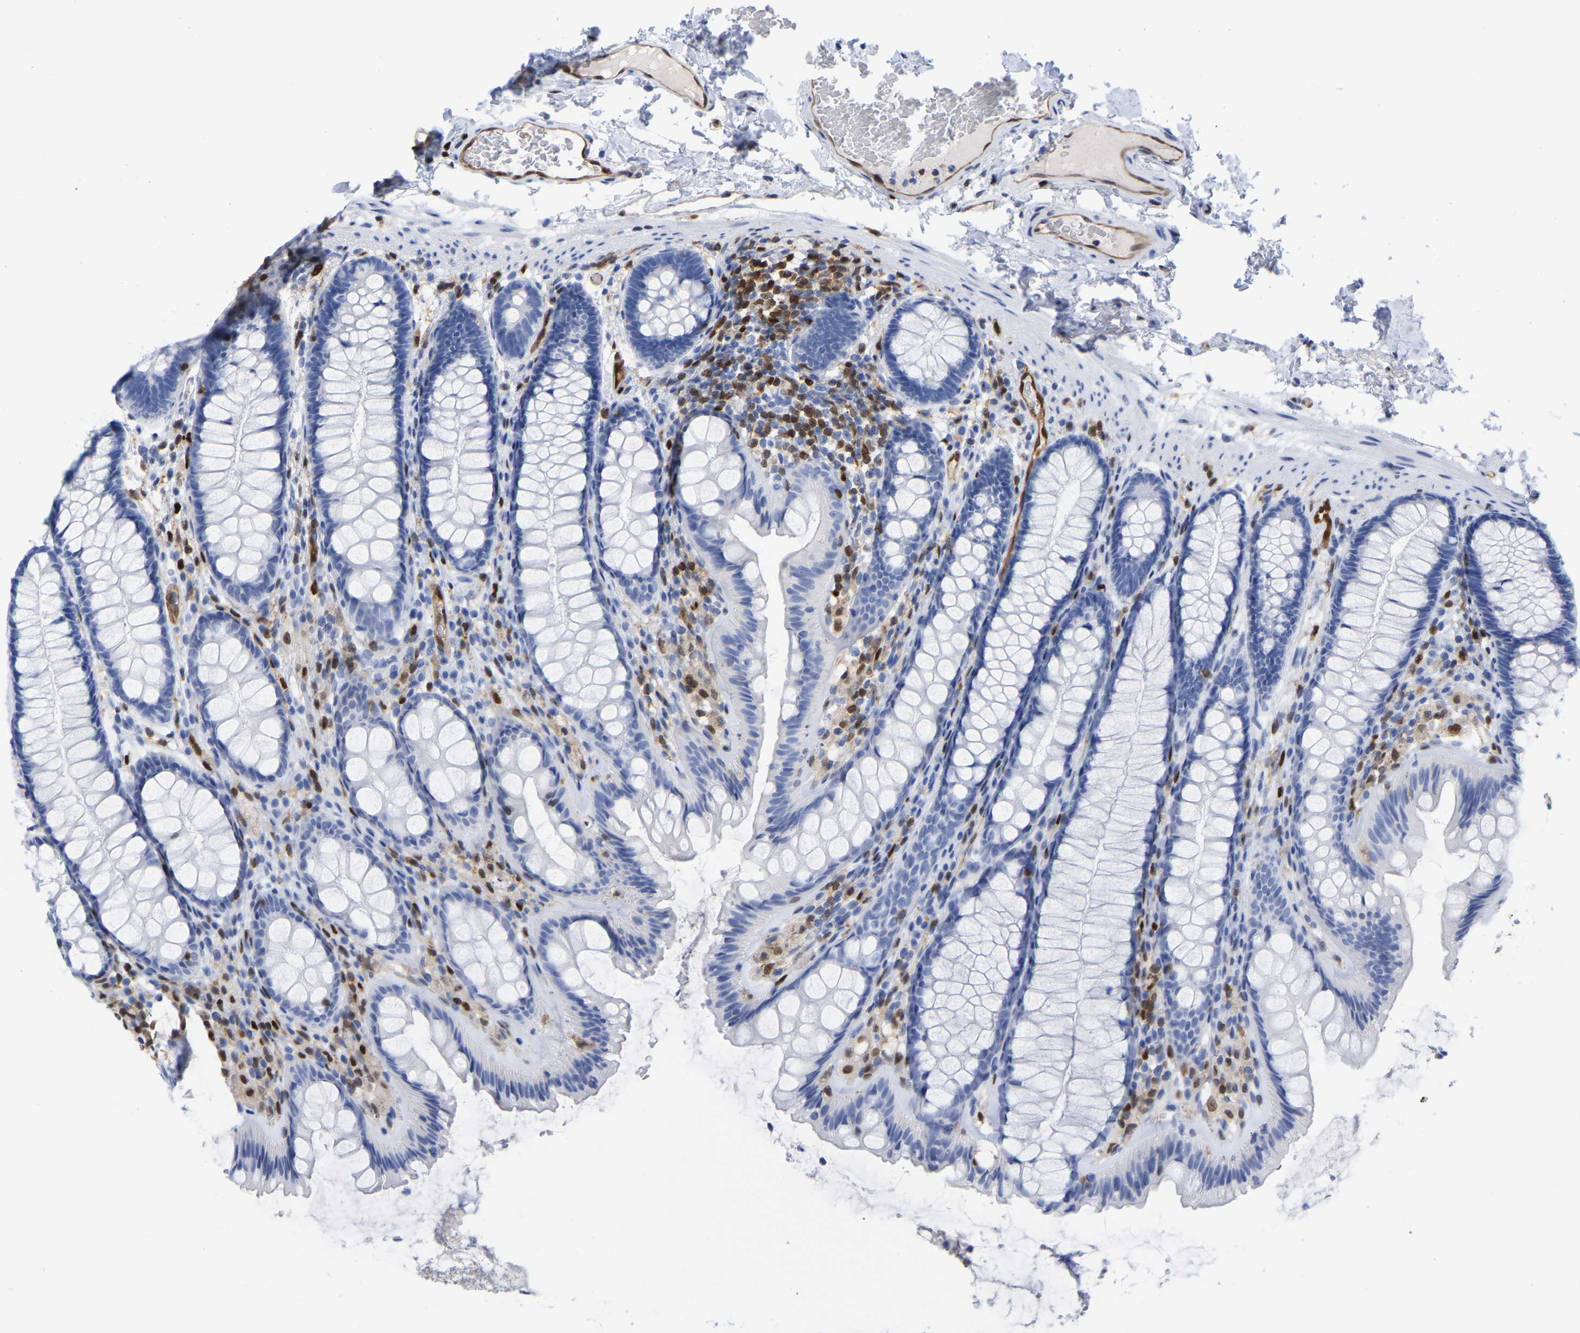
{"staining": {"intensity": "strong", "quantity": ">75%", "location": "cytoplasmic/membranous"}, "tissue": "colon", "cell_type": "Endothelial cells", "image_type": "normal", "snomed": [{"axis": "morphology", "description": "Normal tissue, NOS"}, {"axis": "topography", "description": "Colon"}], "caption": "DAB (3,3'-diaminobenzidine) immunohistochemical staining of benign colon demonstrates strong cytoplasmic/membranous protein positivity in about >75% of endothelial cells. The staining is performed using DAB (3,3'-diaminobenzidine) brown chromogen to label protein expression. The nuclei are counter-stained blue using hematoxylin.", "gene": "GIMAP4", "patient": {"sex": "female", "age": 56}}